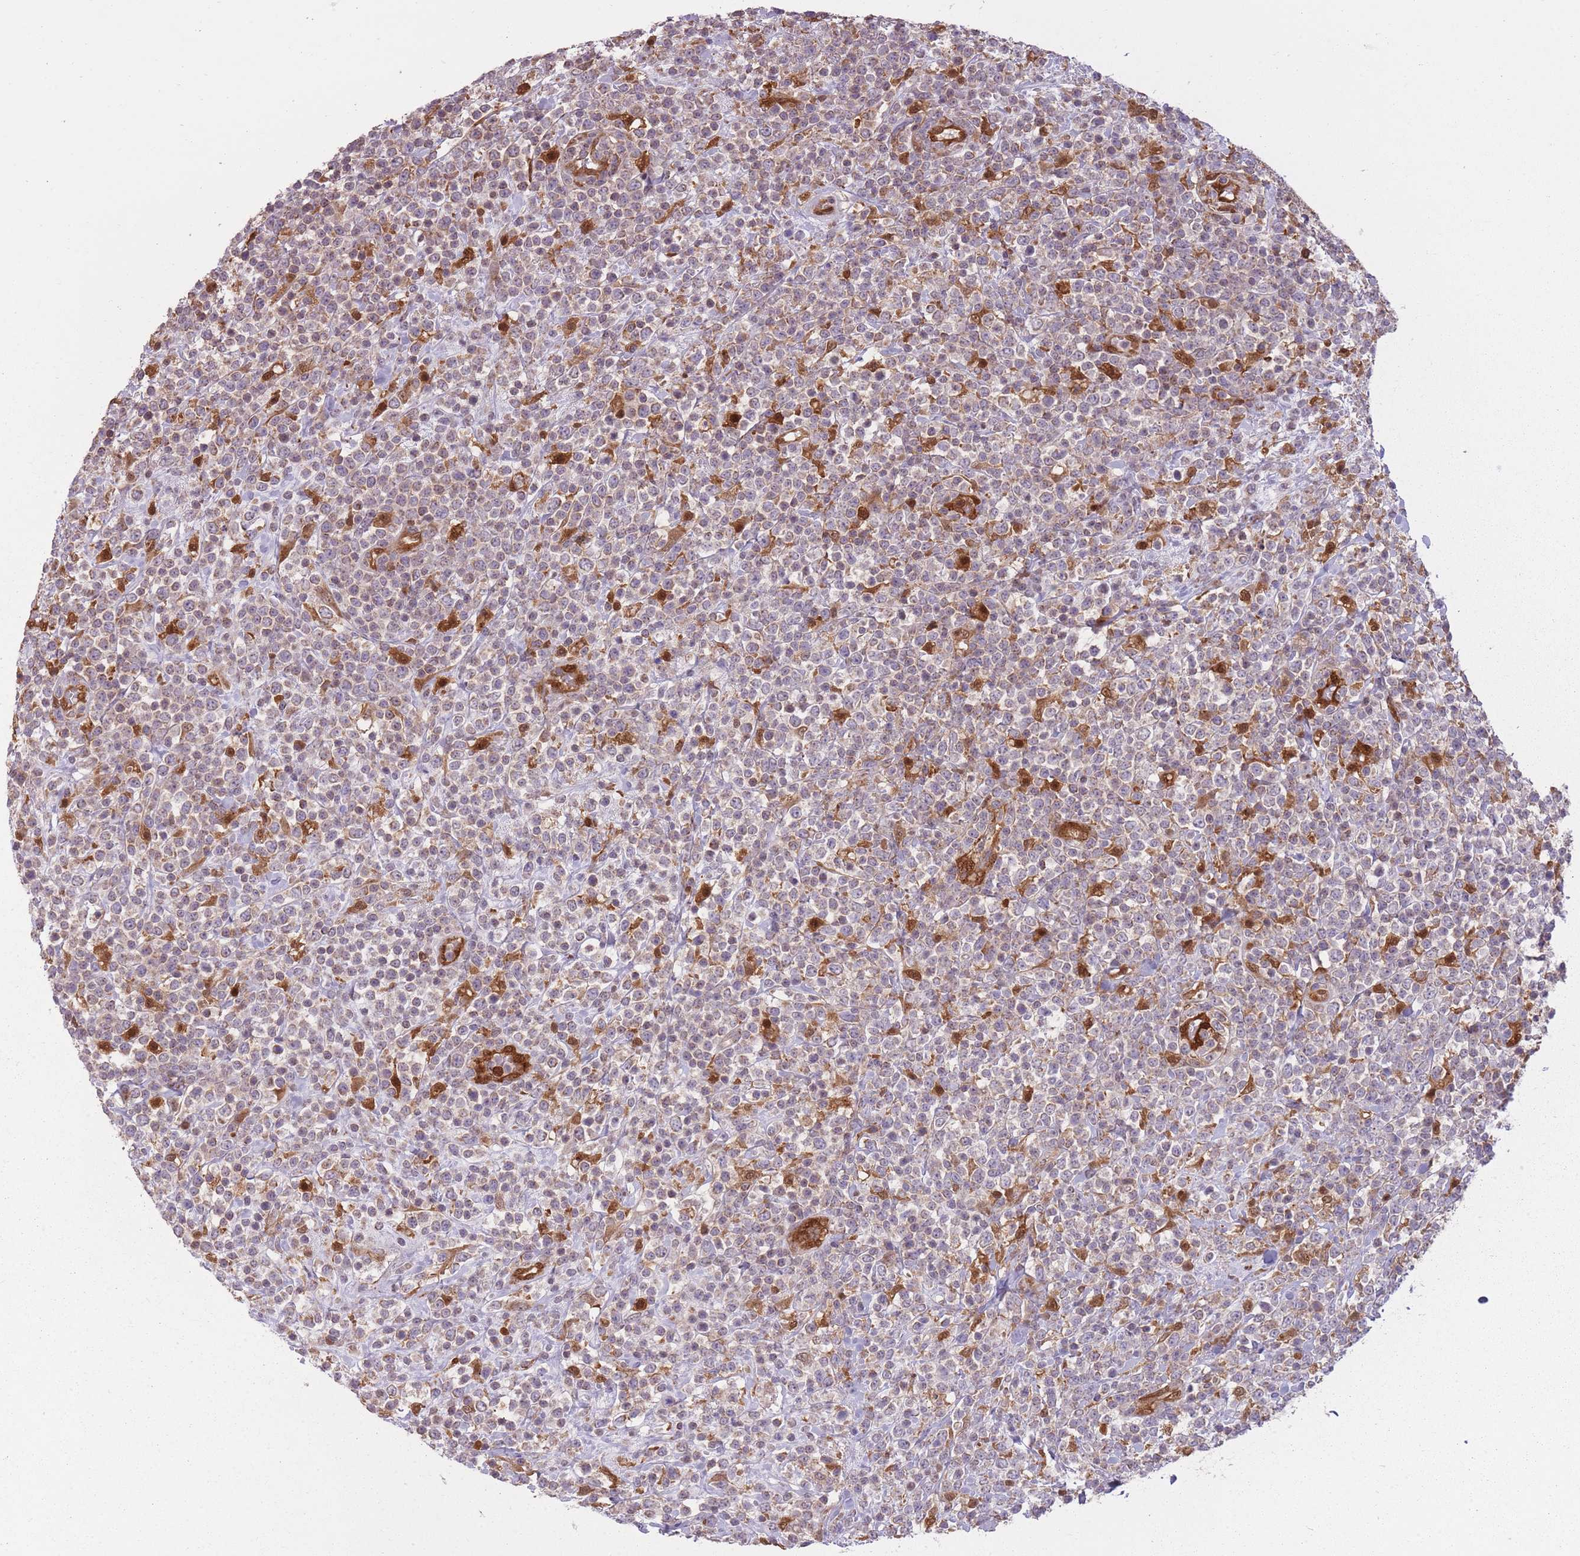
{"staining": {"intensity": "negative", "quantity": "none", "location": "none"}, "tissue": "lymphoma", "cell_type": "Tumor cells", "image_type": "cancer", "snomed": [{"axis": "morphology", "description": "Malignant lymphoma, non-Hodgkin's type, High grade"}, {"axis": "topography", "description": "Colon"}], "caption": "IHC histopathology image of neoplastic tissue: human lymphoma stained with DAB demonstrates no significant protein positivity in tumor cells.", "gene": "LGALS9", "patient": {"sex": "female", "age": 53}}